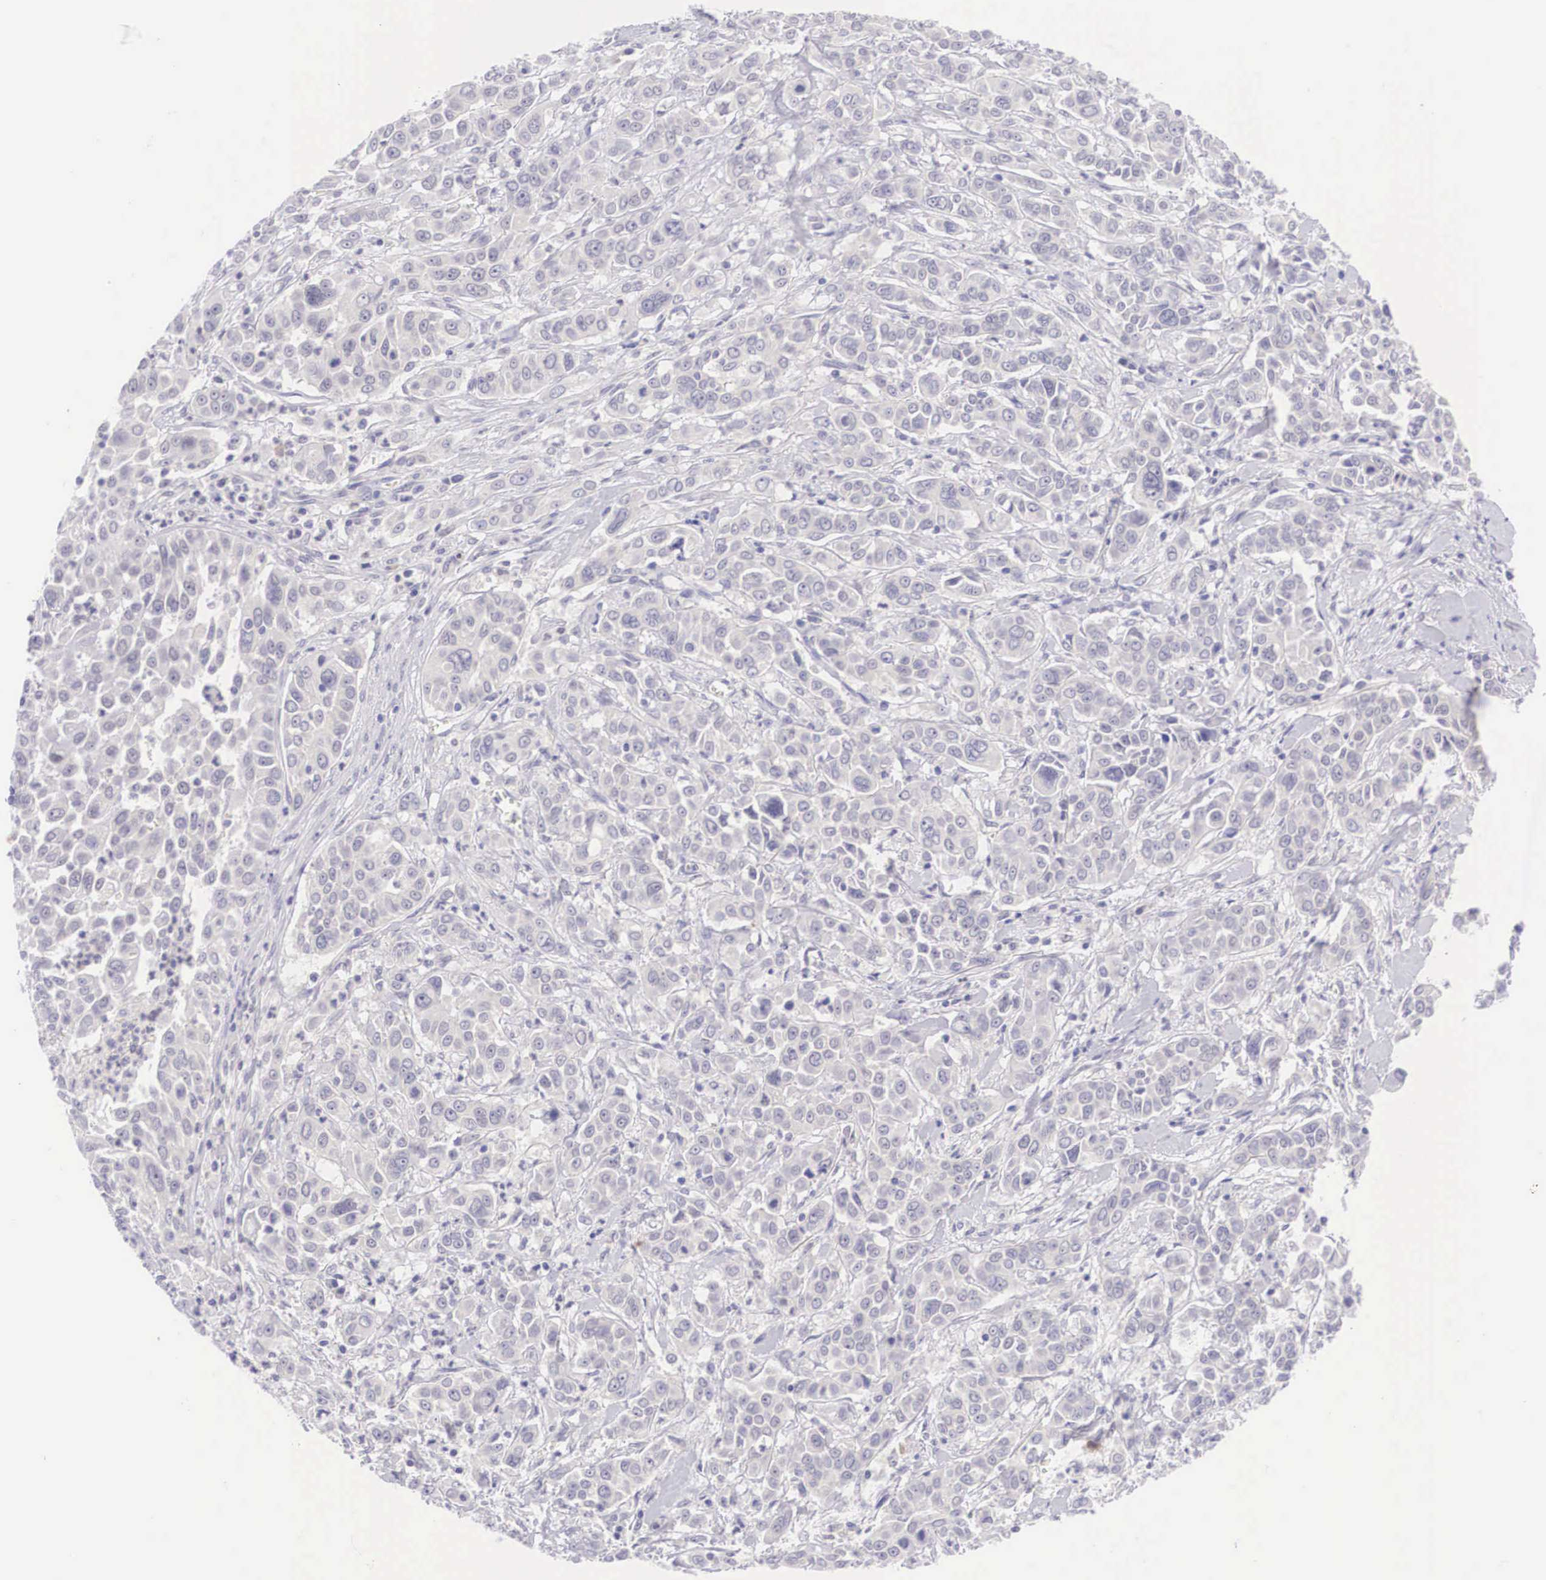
{"staining": {"intensity": "negative", "quantity": "none", "location": "none"}, "tissue": "pancreatic cancer", "cell_type": "Tumor cells", "image_type": "cancer", "snomed": [{"axis": "morphology", "description": "Adenocarcinoma, NOS"}, {"axis": "topography", "description": "Pancreas"}], "caption": "Tumor cells show no significant staining in adenocarcinoma (pancreatic).", "gene": "BCL6", "patient": {"sex": "female", "age": 52}}